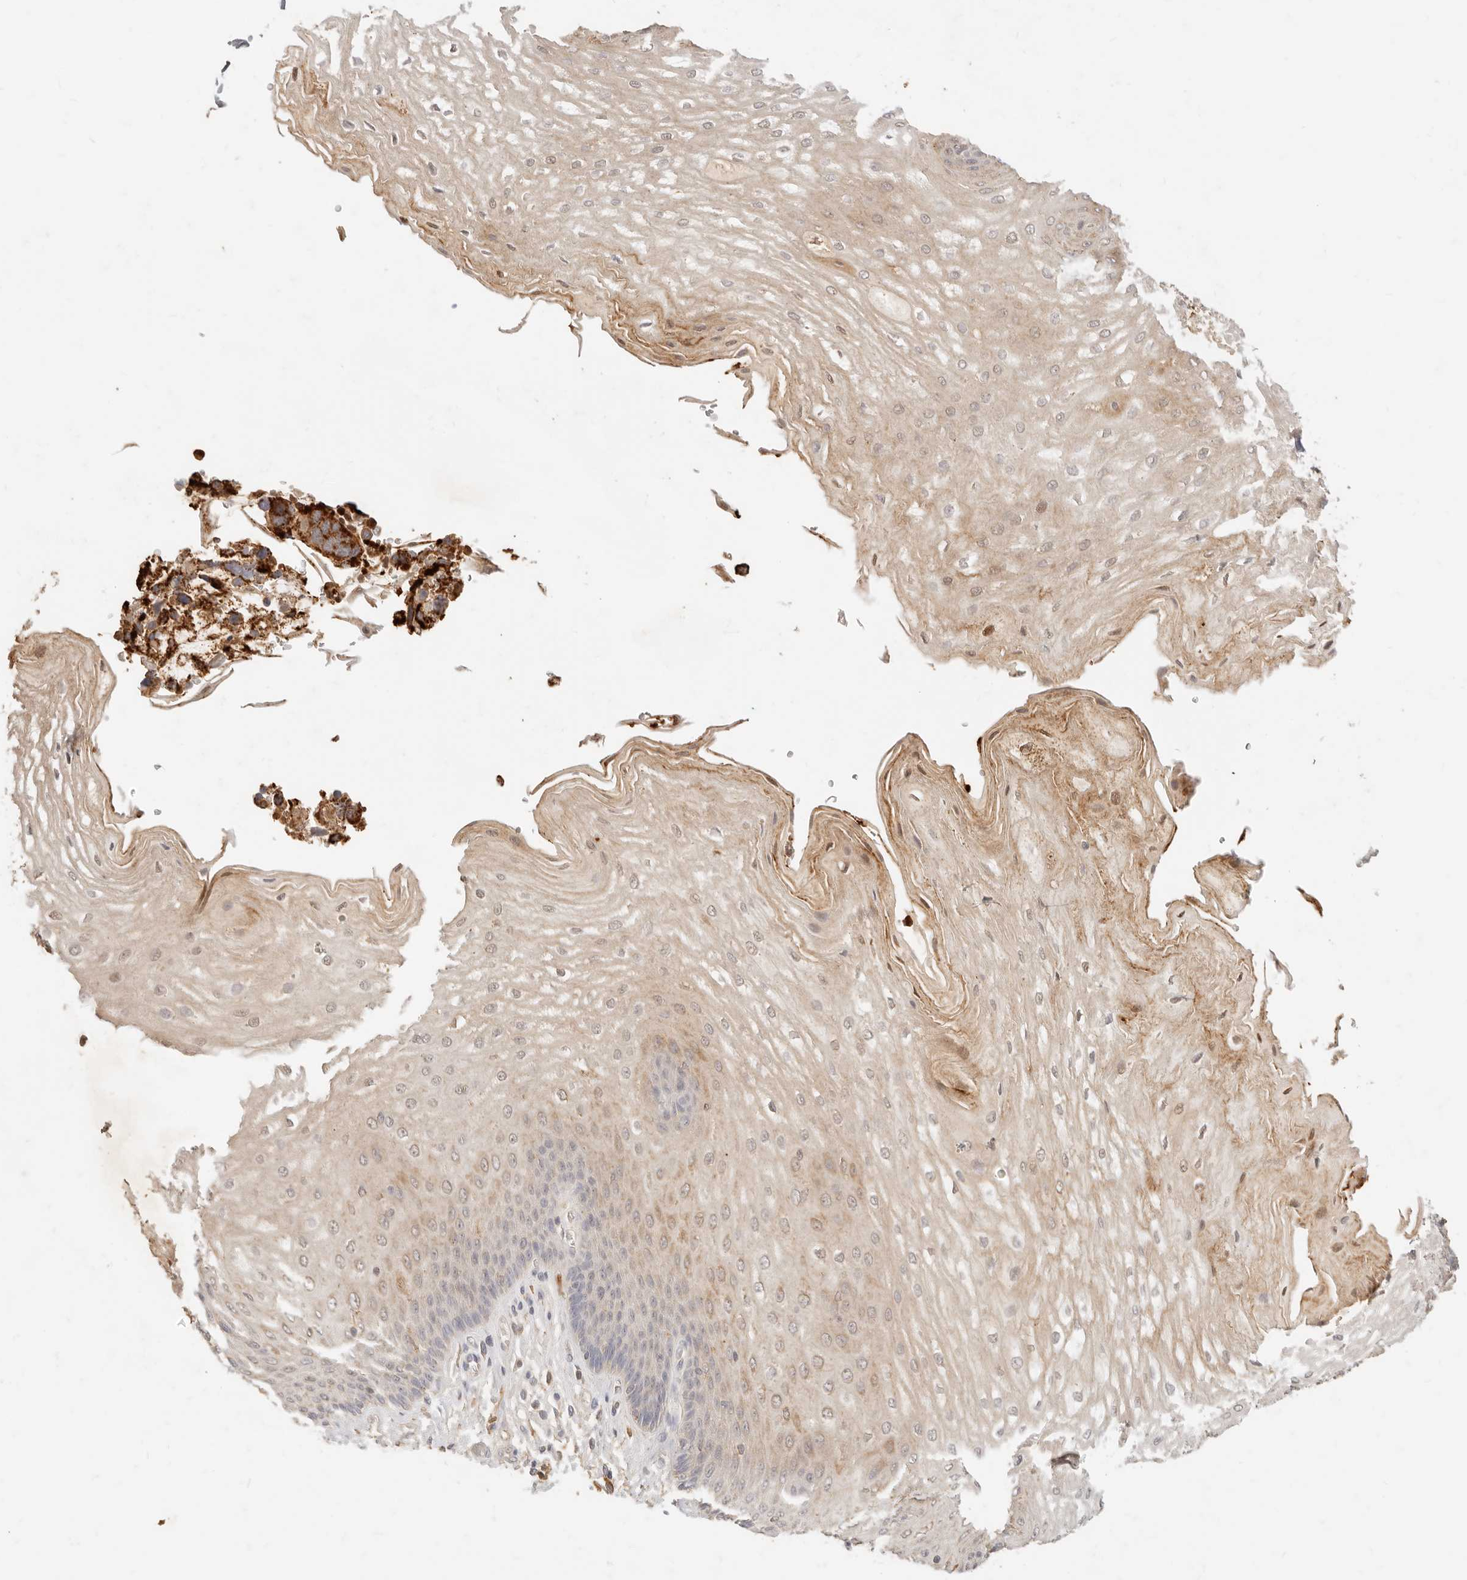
{"staining": {"intensity": "moderate", "quantity": "25%-75%", "location": "cytoplasmic/membranous"}, "tissue": "esophagus", "cell_type": "Squamous epithelial cells", "image_type": "normal", "snomed": [{"axis": "morphology", "description": "Normal tissue, NOS"}, {"axis": "topography", "description": "Esophagus"}], "caption": "This is an image of immunohistochemistry (IHC) staining of normal esophagus, which shows moderate expression in the cytoplasmic/membranous of squamous epithelial cells.", "gene": "TMTC2", "patient": {"sex": "male", "age": 54}}